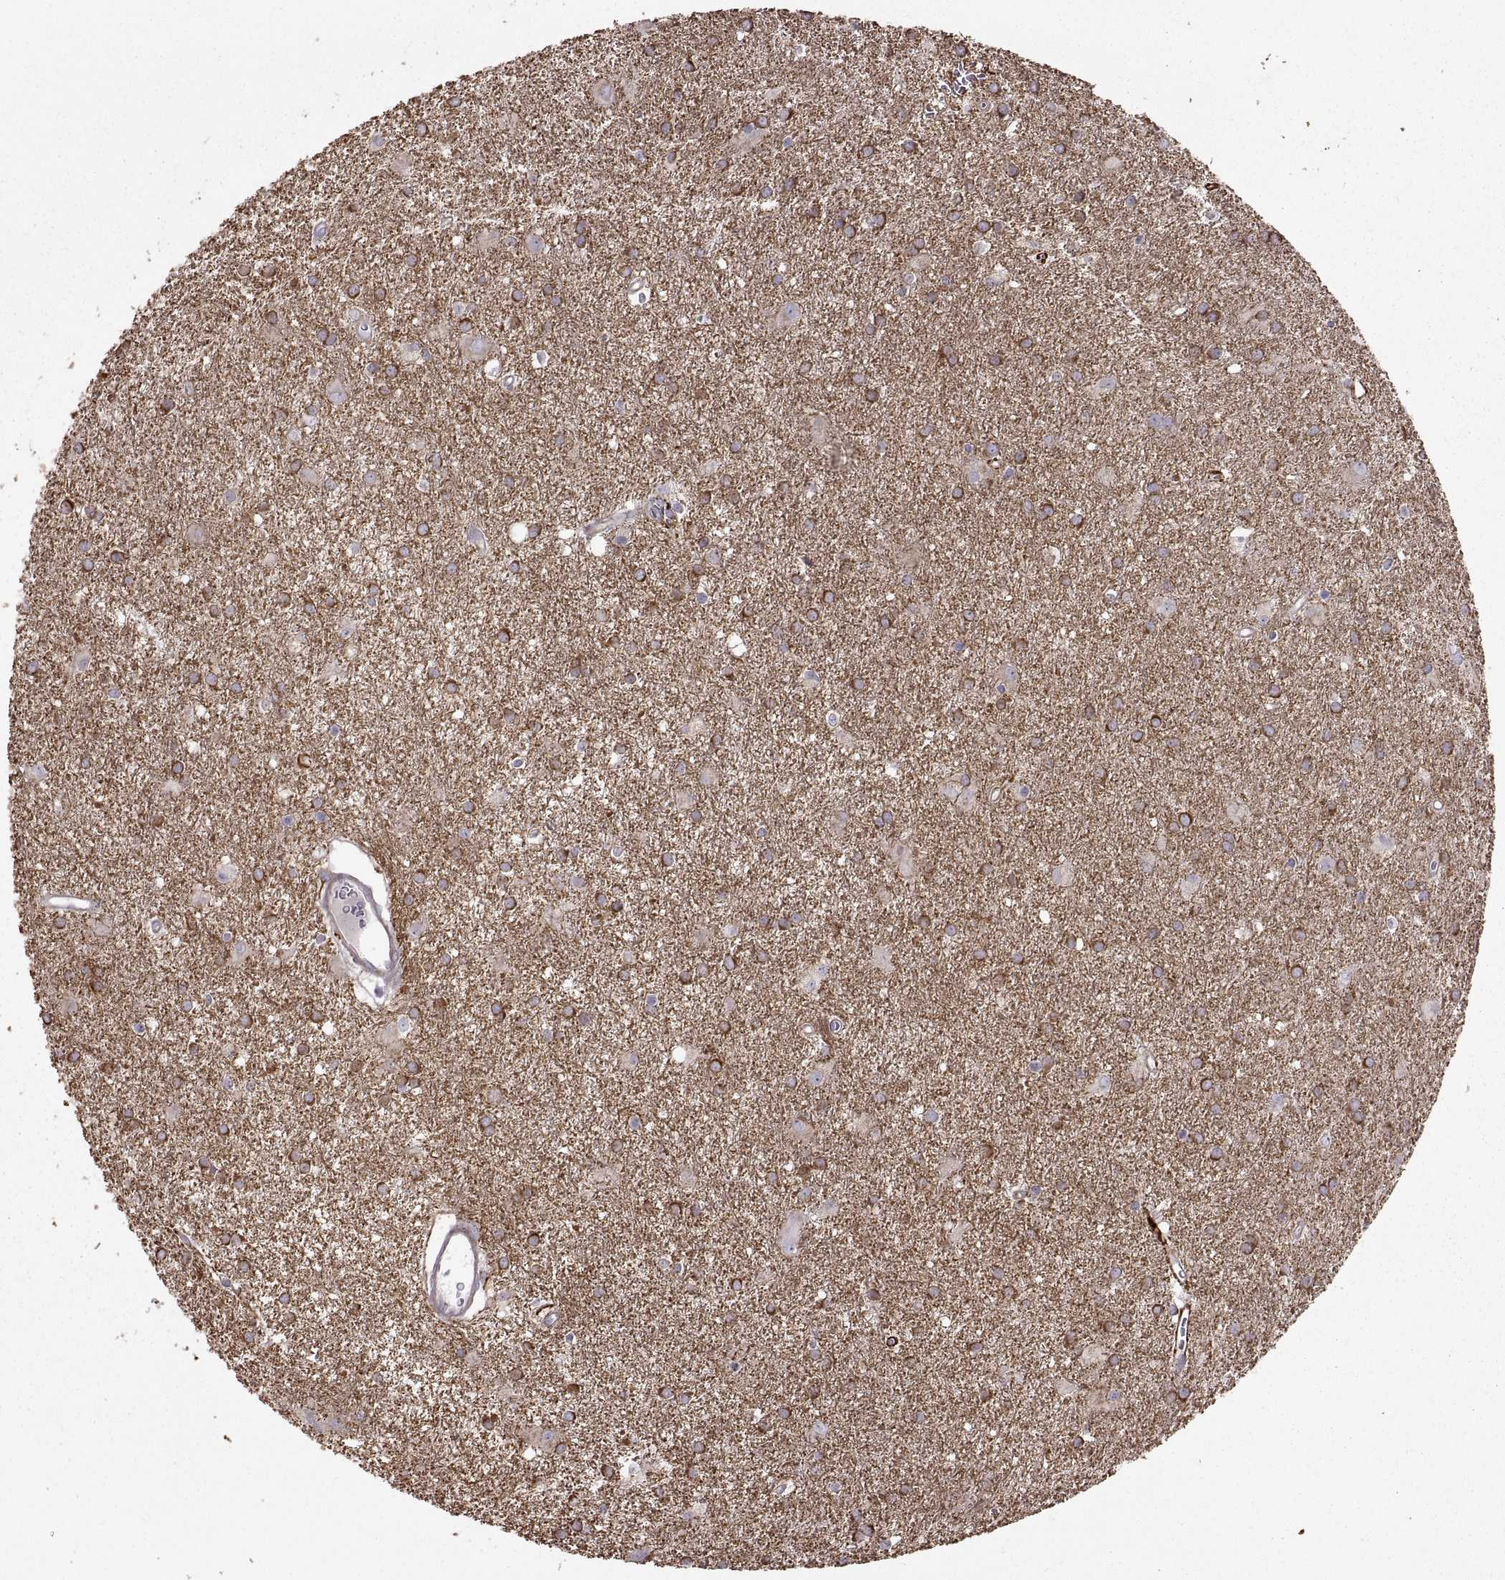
{"staining": {"intensity": "strong", "quantity": ">75%", "location": "cytoplasmic/membranous"}, "tissue": "glioma", "cell_type": "Tumor cells", "image_type": "cancer", "snomed": [{"axis": "morphology", "description": "Glioma, malignant, Low grade"}, {"axis": "topography", "description": "Brain"}], "caption": "Glioma stained with a brown dye demonstrates strong cytoplasmic/membranous positive expression in approximately >75% of tumor cells.", "gene": "EMILIN2", "patient": {"sex": "male", "age": 58}}